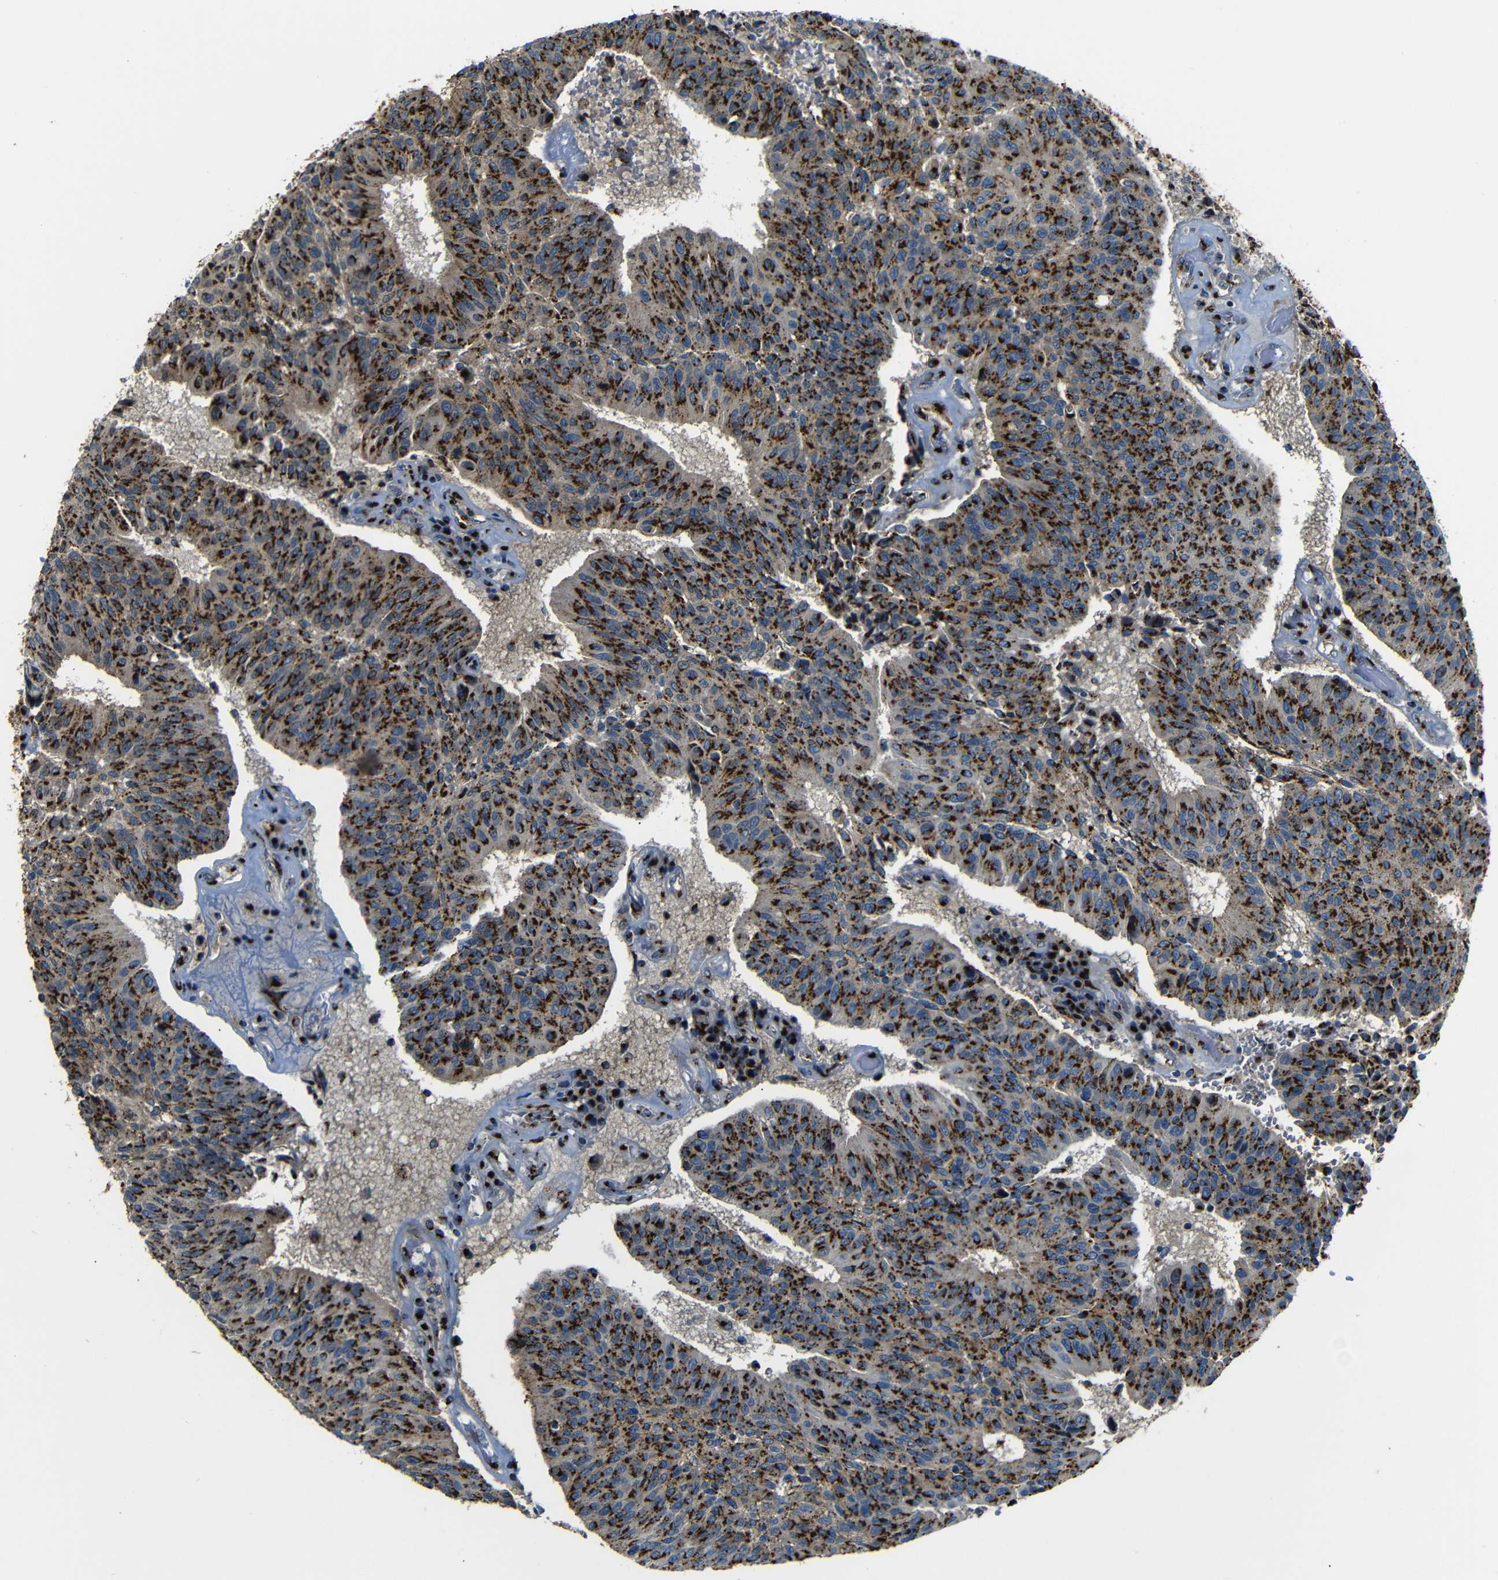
{"staining": {"intensity": "strong", "quantity": ">75%", "location": "cytoplasmic/membranous"}, "tissue": "urothelial cancer", "cell_type": "Tumor cells", "image_type": "cancer", "snomed": [{"axis": "morphology", "description": "Urothelial carcinoma, High grade"}, {"axis": "topography", "description": "Urinary bladder"}], "caption": "High-grade urothelial carcinoma was stained to show a protein in brown. There is high levels of strong cytoplasmic/membranous staining in about >75% of tumor cells.", "gene": "TGOLN2", "patient": {"sex": "male", "age": 66}}